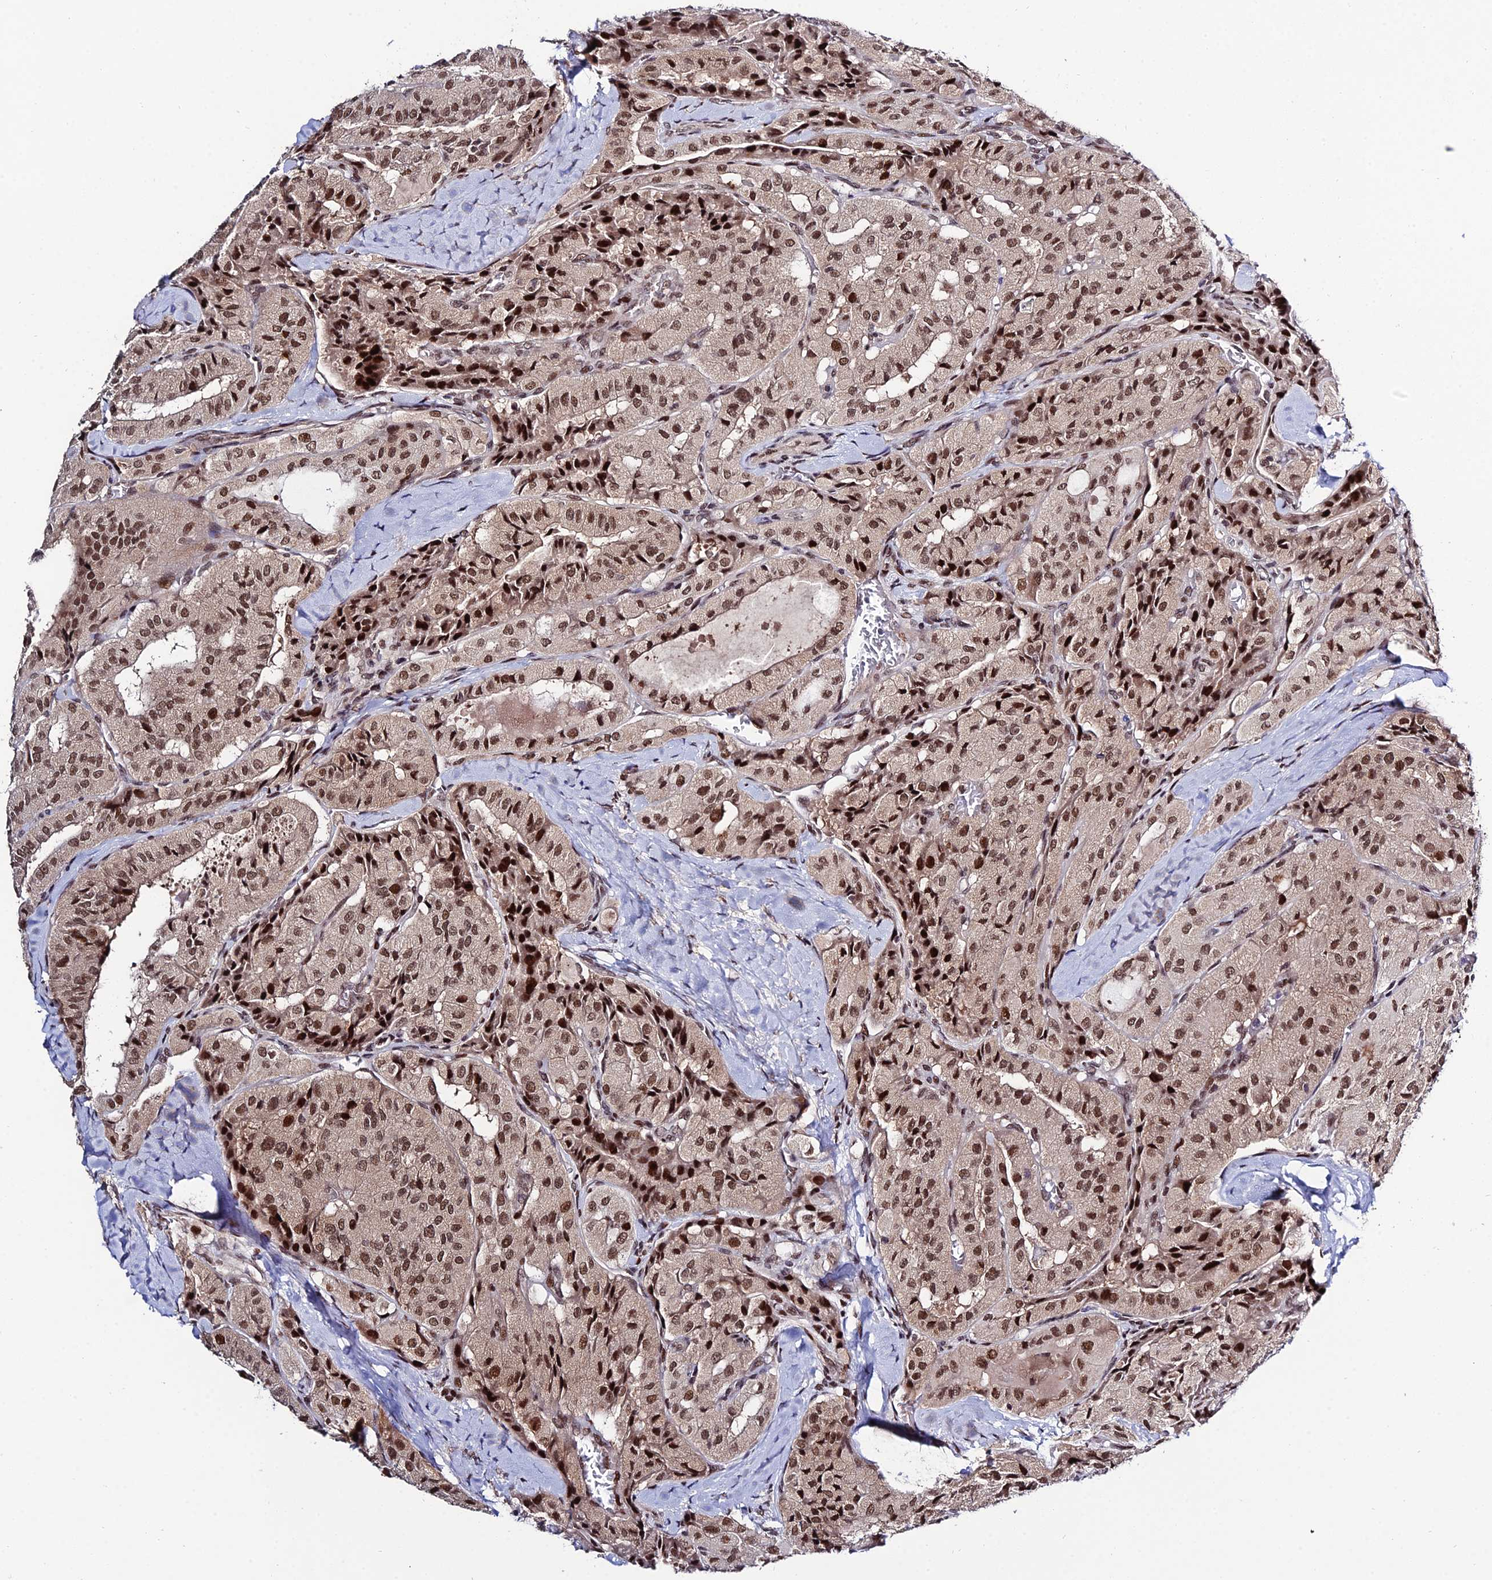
{"staining": {"intensity": "strong", "quantity": ">75%", "location": "nuclear"}, "tissue": "thyroid cancer", "cell_type": "Tumor cells", "image_type": "cancer", "snomed": [{"axis": "morphology", "description": "Normal tissue, NOS"}, {"axis": "morphology", "description": "Papillary adenocarcinoma, NOS"}, {"axis": "topography", "description": "Thyroid gland"}], "caption": "Immunohistochemistry (IHC) (DAB (3,3'-diaminobenzidine)) staining of thyroid cancer (papillary adenocarcinoma) shows strong nuclear protein staining in about >75% of tumor cells.", "gene": "SYT15", "patient": {"sex": "female", "age": 59}}